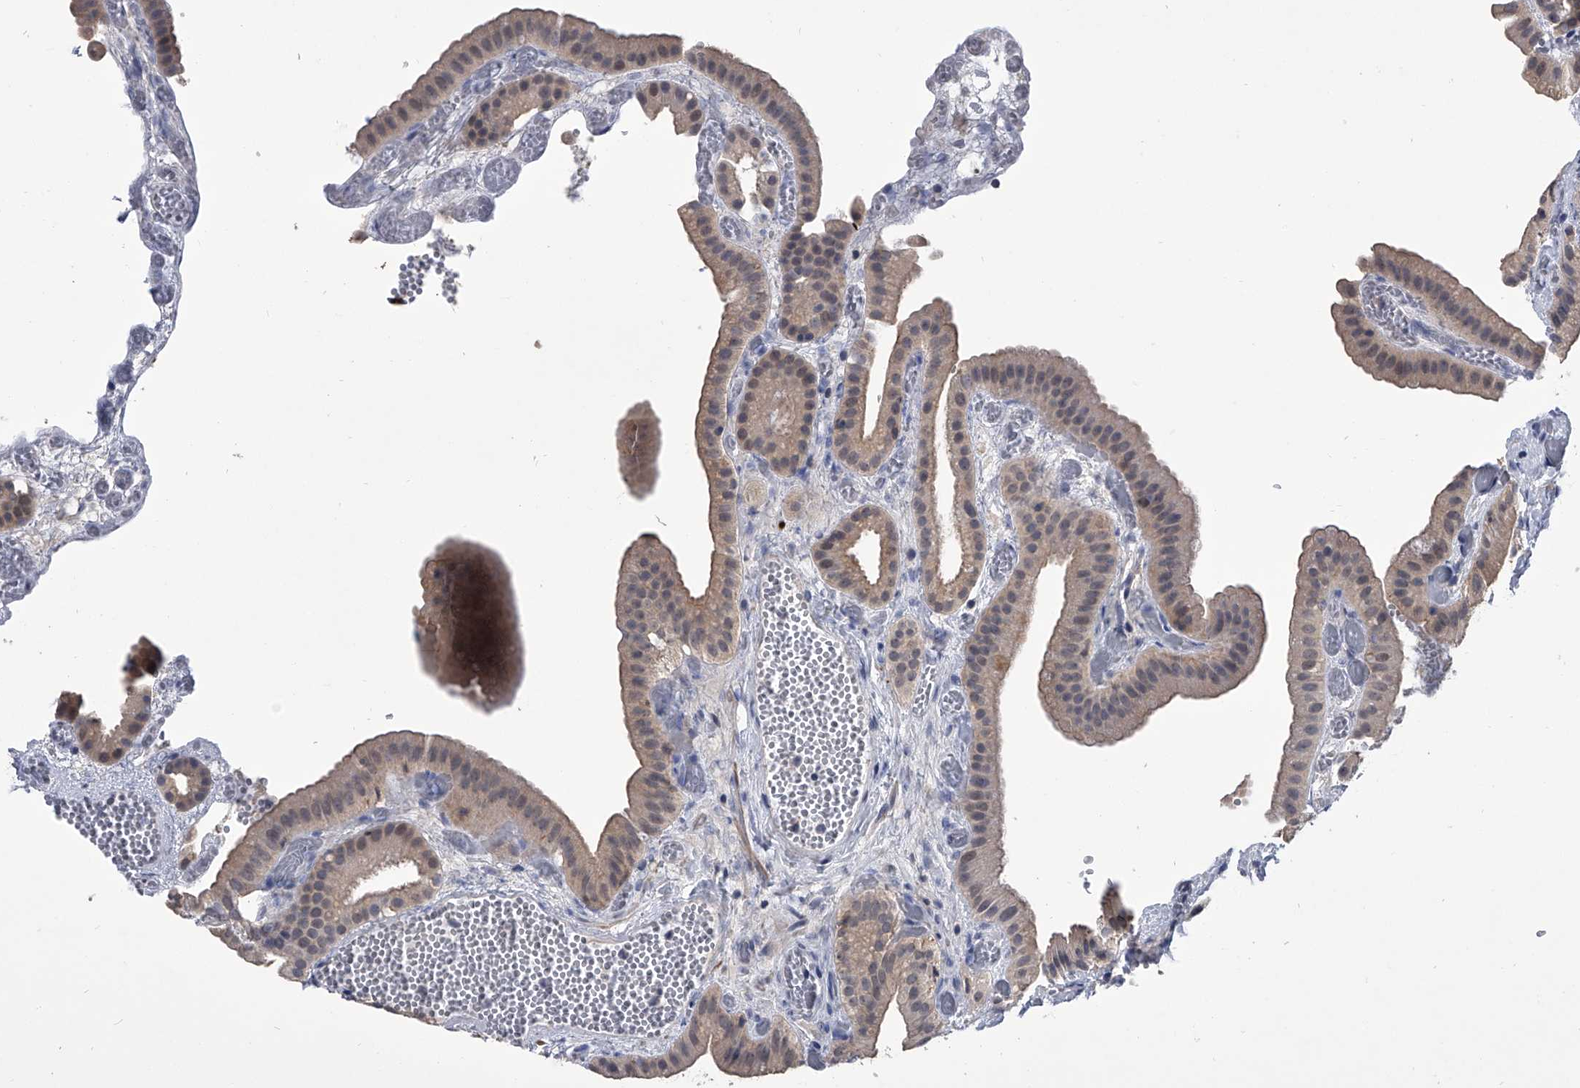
{"staining": {"intensity": "weak", "quantity": ">75%", "location": "cytoplasmic/membranous"}, "tissue": "gallbladder", "cell_type": "Glandular cells", "image_type": "normal", "snomed": [{"axis": "morphology", "description": "Normal tissue, NOS"}, {"axis": "topography", "description": "Gallbladder"}], "caption": "A low amount of weak cytoplasmic/membranous expression is seen in approximately >75% of glandular cells in benign gallbladder.", "gene": "MAP4K3", "patient": {"sex": "female", "age": 64}}